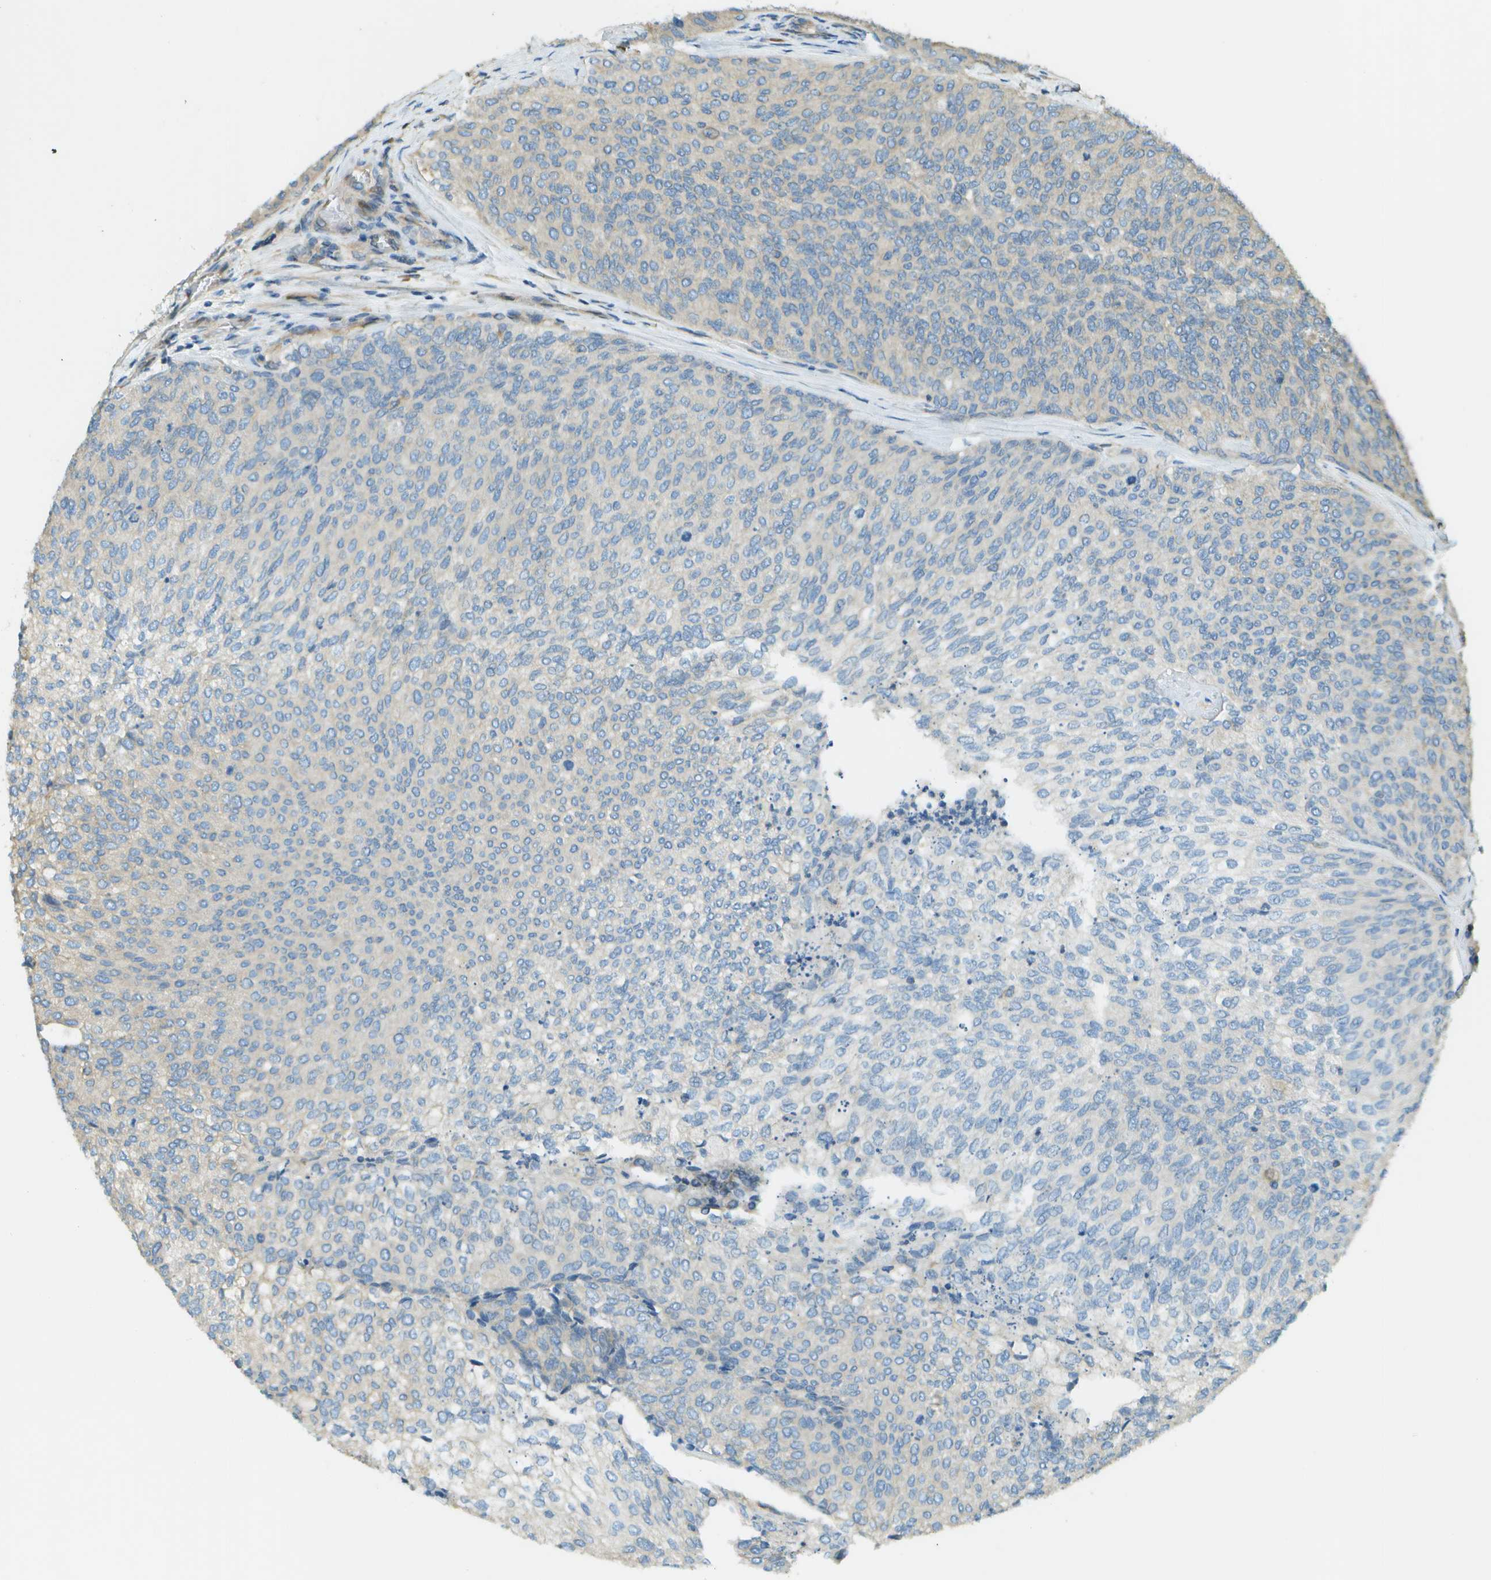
{"staining": {"intensity": "negative", "quantity": "none", "location": "none"}, "tissue": "urothelial cancer", "cell_type": "Tumor cells", "image_type": "cancer", "snomed": [{"axis": "morphology", "description": "Urothelial carcinoma, Low grade"}, {"axis": "topography", "description": "Urinary bladder"}], "caption": "Micrograph shows no significant protein expression in tumor cells of urothelial carcinoma (low-grade).", "gene": "DNAJB11", "patient": {"sex": "female", "age": 79}}